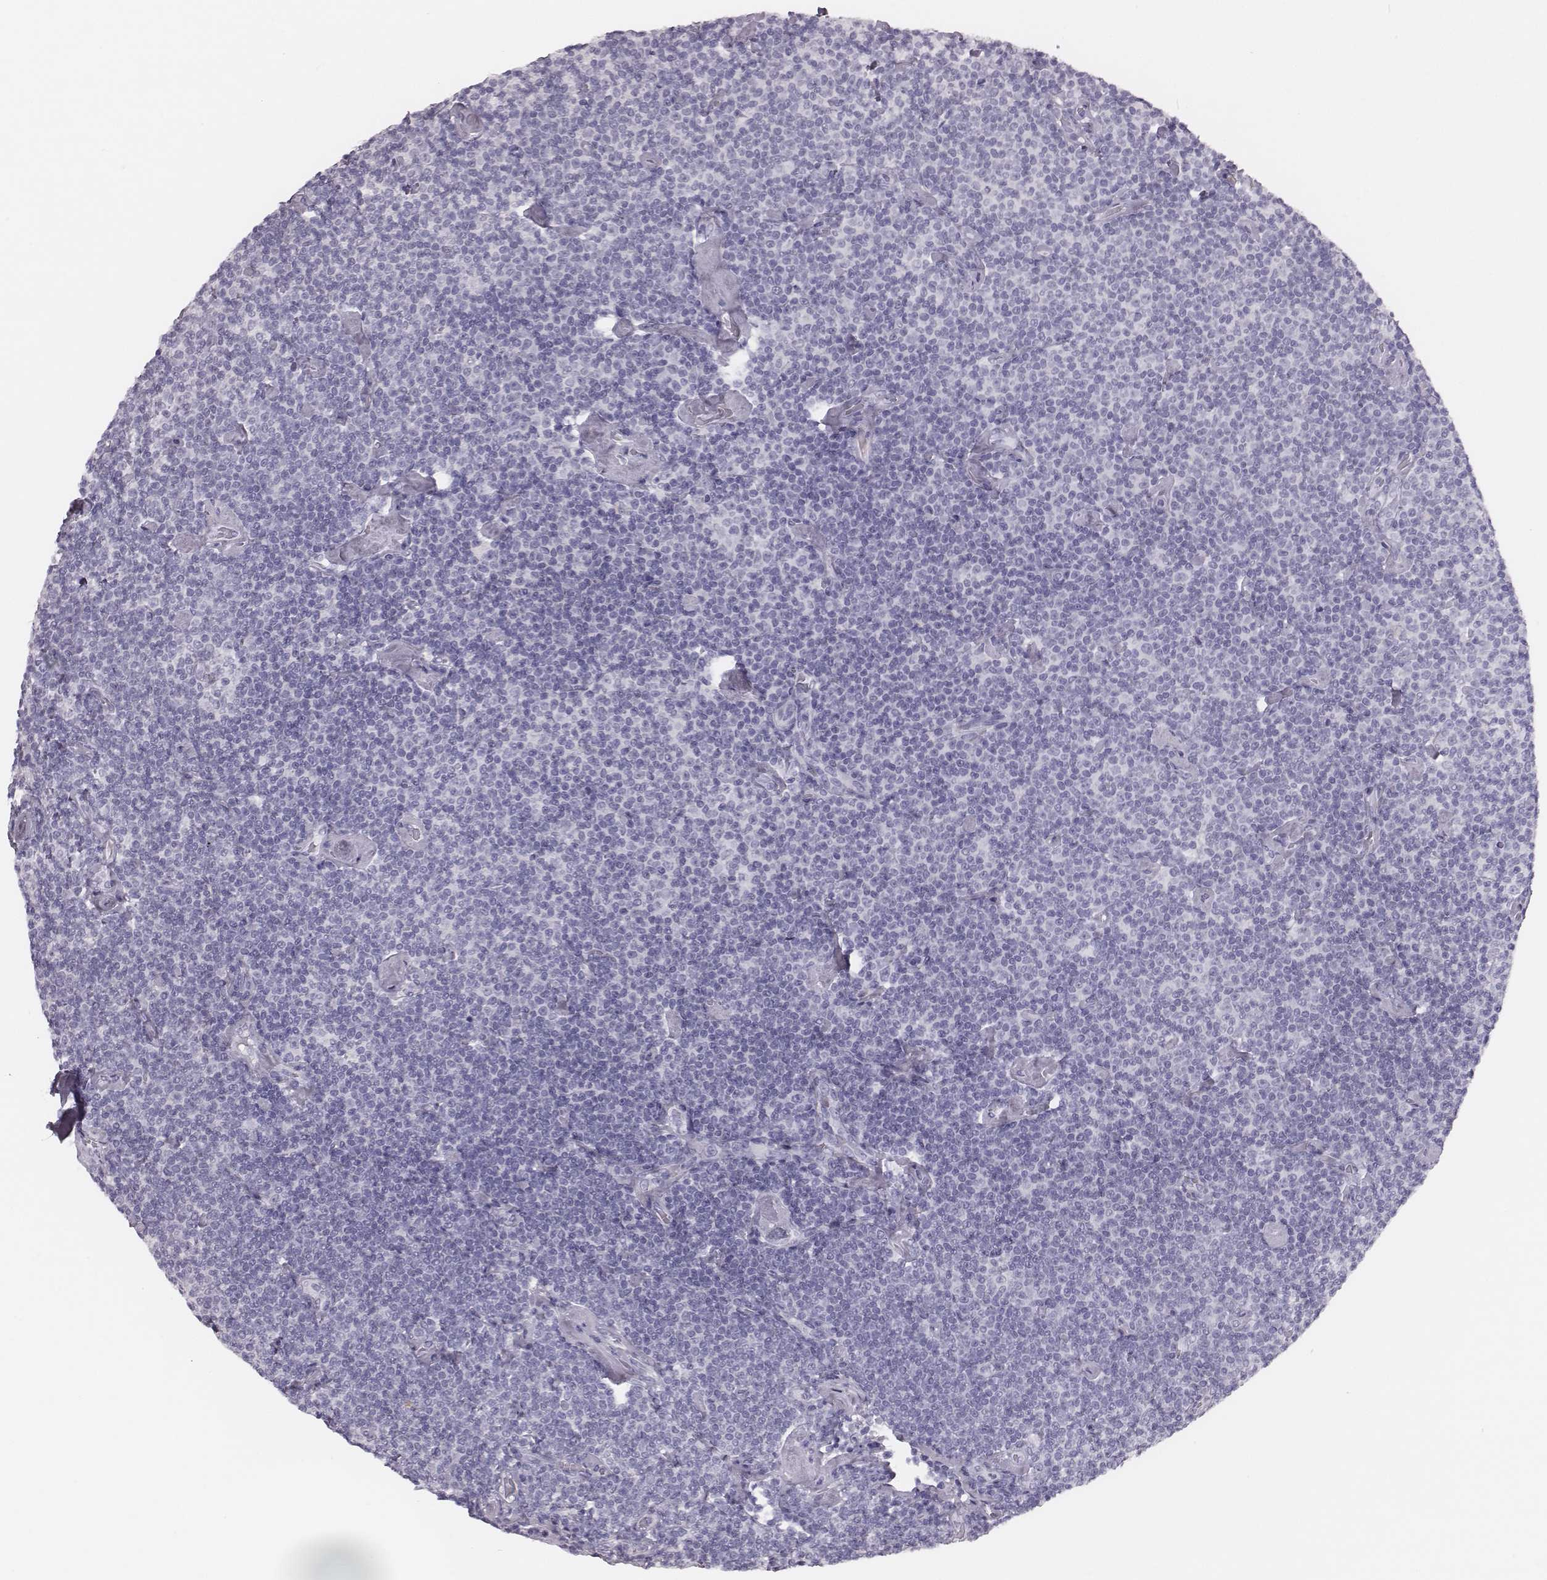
{"staining": {"intensity": "negative", "quantity": "none", "location": "none"}, "tissue": "lymphoma", "cell_type": "Tumor cells", "image_type": "cancer", "snomed": [{"axis": "morphology", "description": "Malignant lymphoma, non-Hodgkin's type, Low grade"}, {"axis": "topography", "description": "Lymph node"}], "caption": "Tumor cells show no significant expression in lymphoma. The staining was performed using DAB to visualize the protein expression in brown, while the nuclei were stained in blue with hematoxylin (Magnification: 20x).", "gene": "CSH1", "patient": {"sex": "male", "age": 81}}